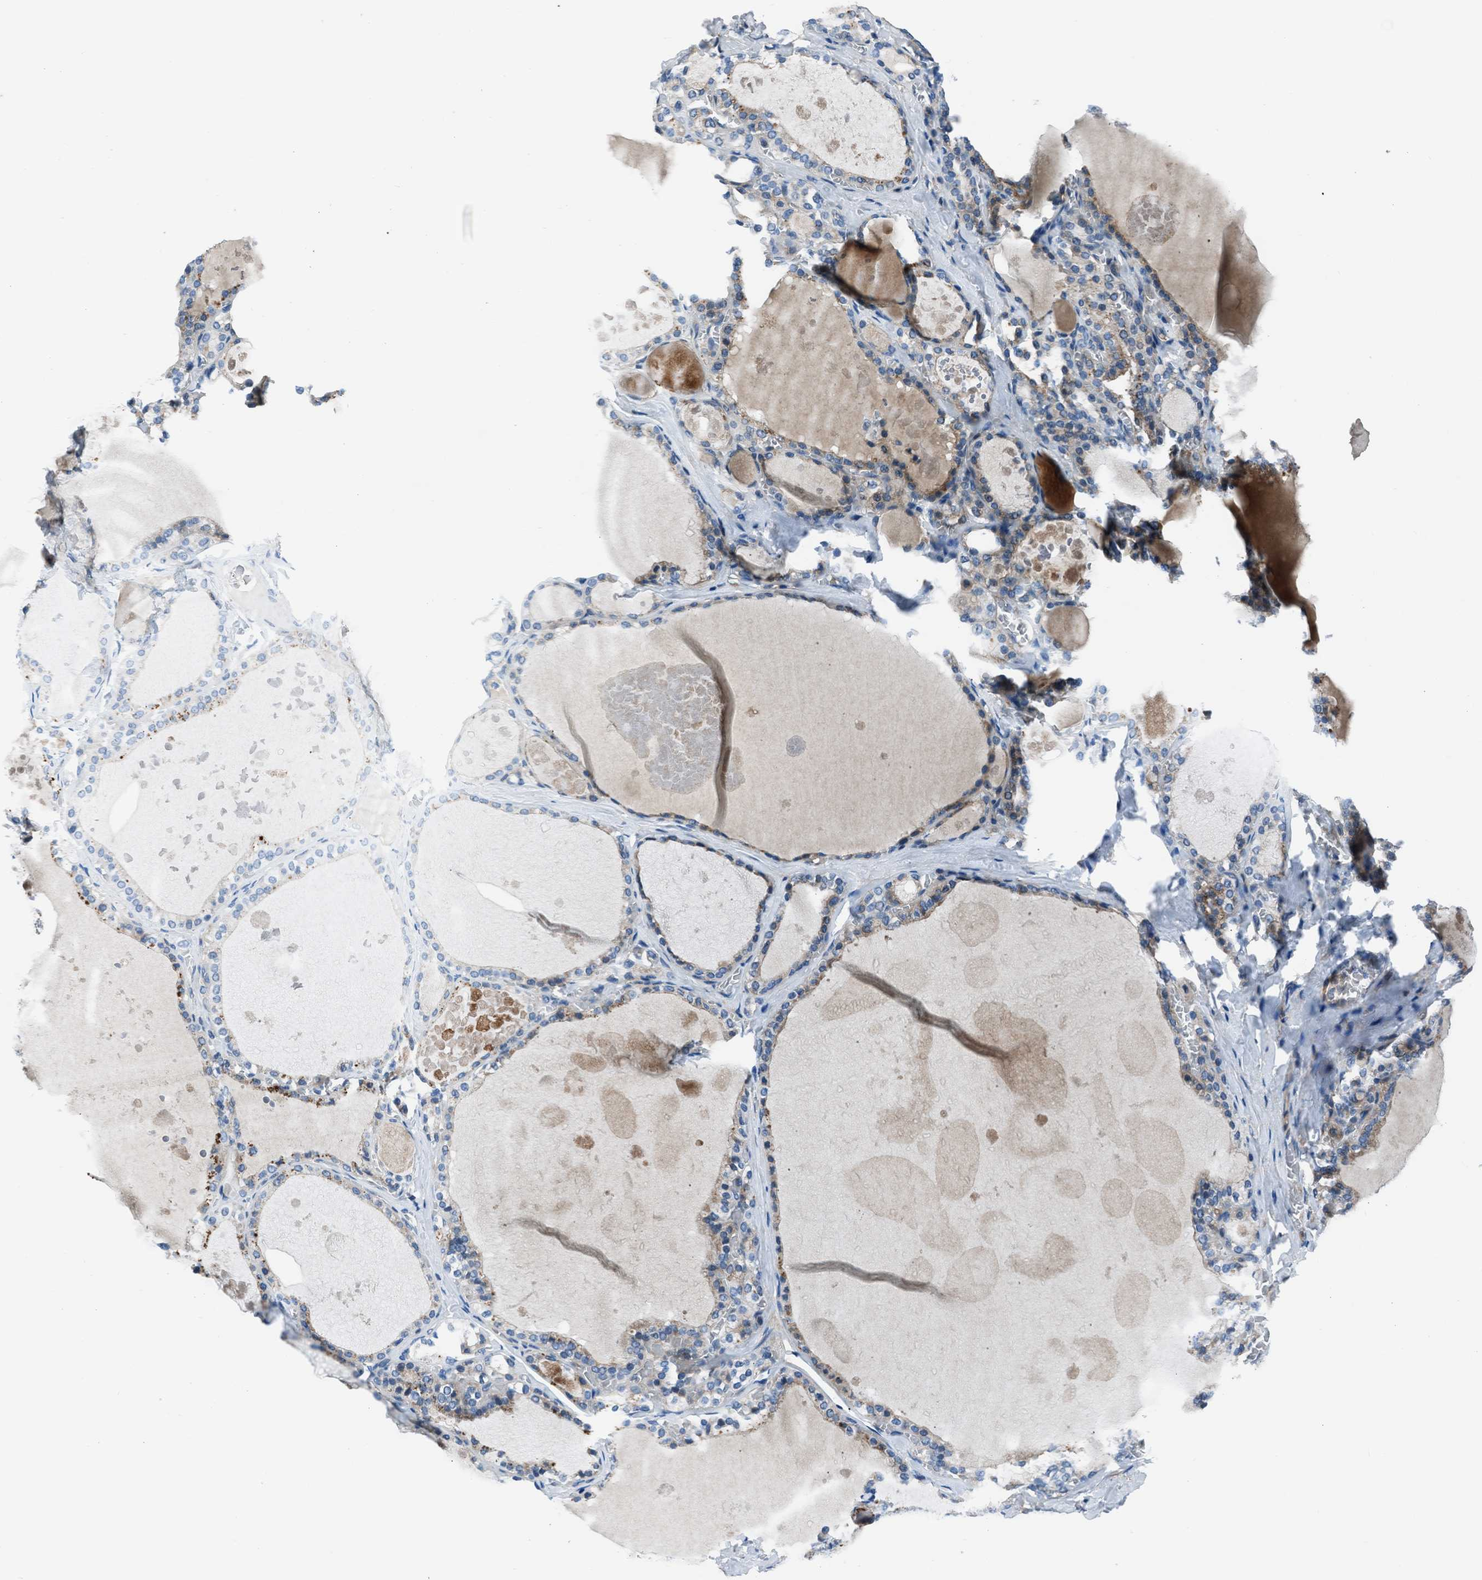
{"staining": {"intensity": "moderate", "quantity": "25%-75%", "location": "cytoplasmic/membranous"}, "tissue": "thyroid gland", "cell_type": "Glandular cells", "image_type": "normal", "snomed": [{"axis": "morphology", "description": "Normal tissue, NOS"}, {"axis": "topography", "description": "Thyroid gland"}], "caption": "Protein expression analysis of unremarkable thyroid gland shows moderate cytoplasmic/membranous positivity in approximately 25%-75% of glandular cells.", "gene": "SLC38A6", "patient": {"sex": "male", "age": 56}}